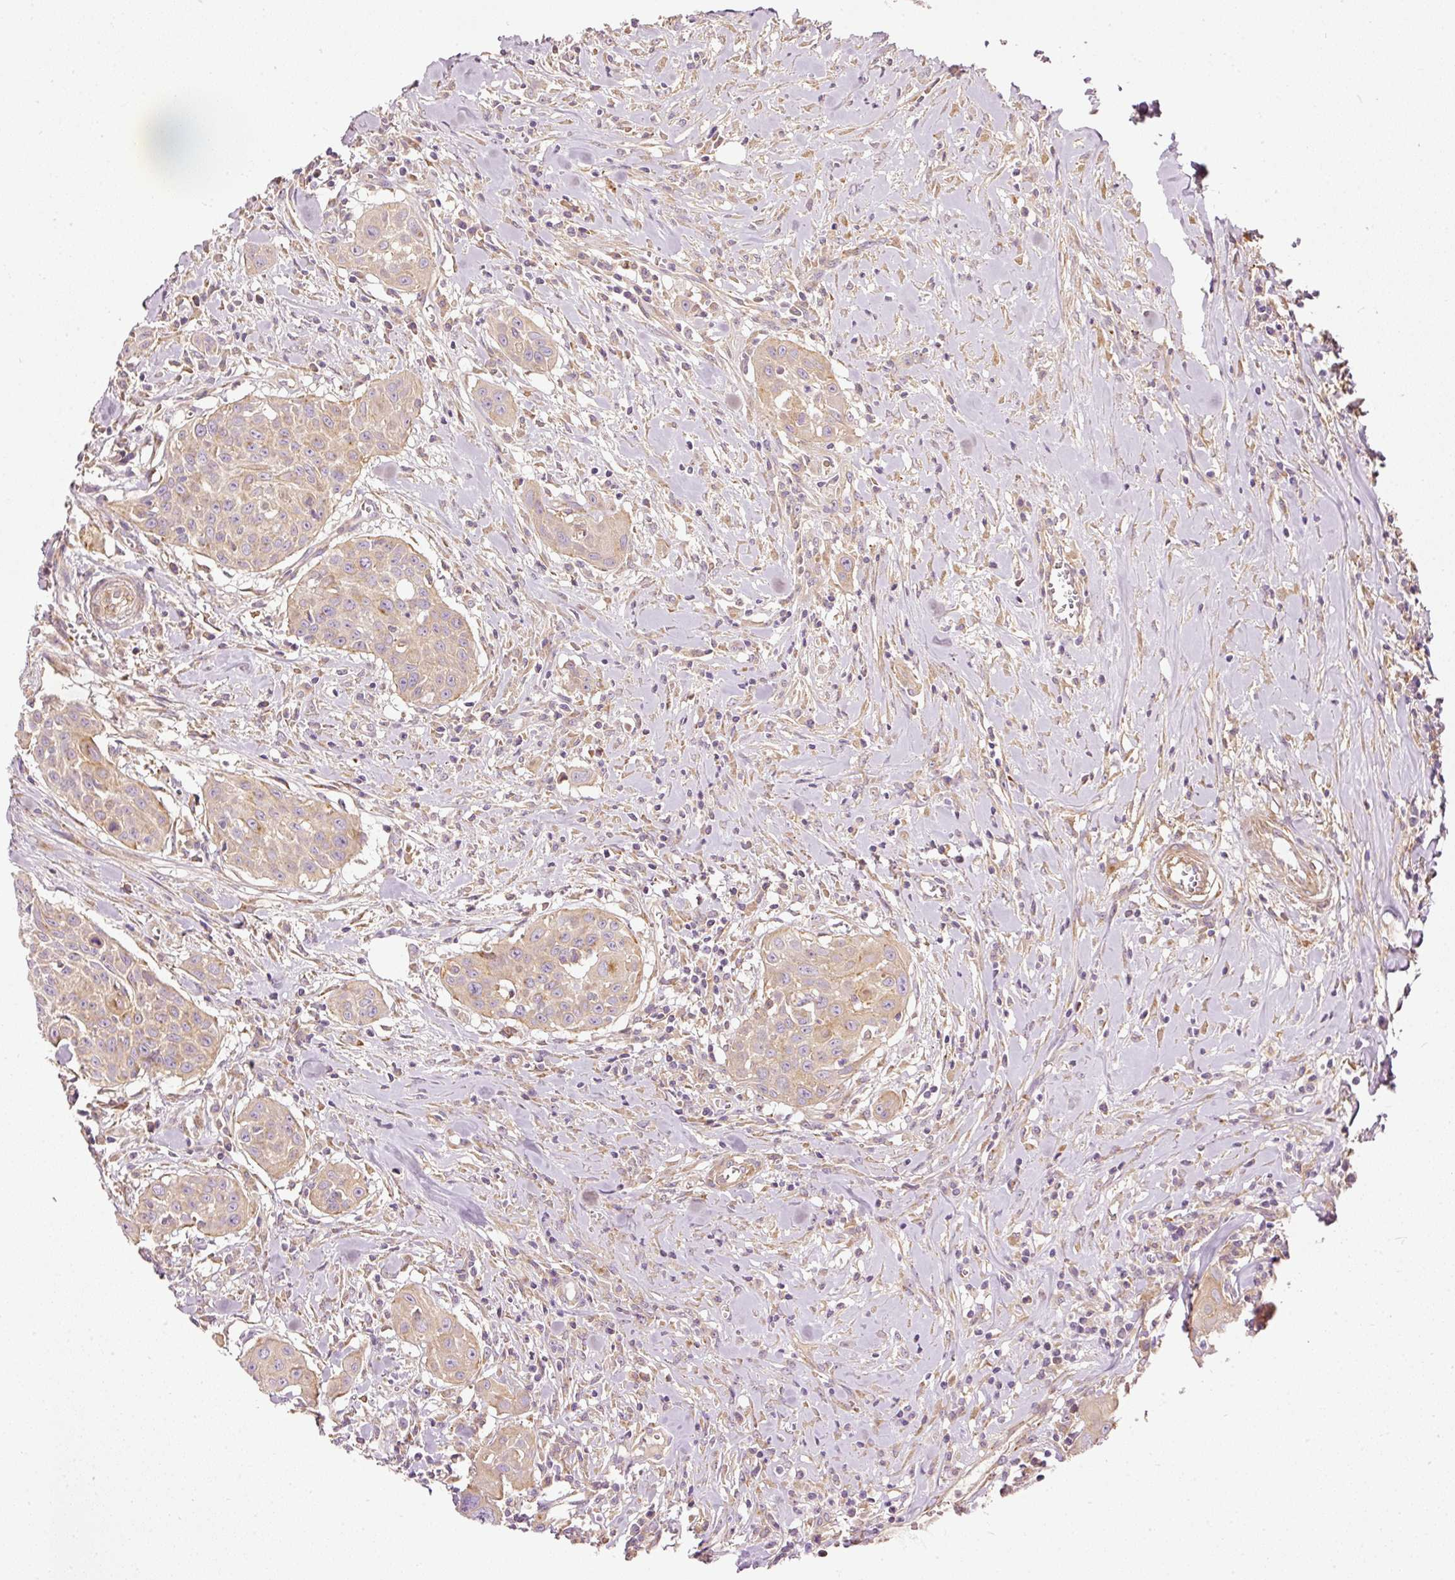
{"staining": {"intensity": "moderate", "quantity": "<25%", "location": "cytoplasmic/membranous"}, "tissue": "head and neck cancer", "cell_type": "Tumor cells", "image_type": "cancer", "snomed": [{"axis": "morphology", "description": "Squamous cell carcinoma, NOS"}, {"axis": "topography", "description": "Lymph node"}, {"axis": "topography", "description": "Salivary gland"}, {"axis": "topography", "description": "Head-Neck"}], "caption": "Immunohistochemical staining of head and neck cancer (squamous cell carcinoma) displays low levels of moderate cytoplasmic/membranous expression in approximately <25% of tumor cells.", "gene": "PAQR9", "patient": {"sex": "female", "age": 74}}